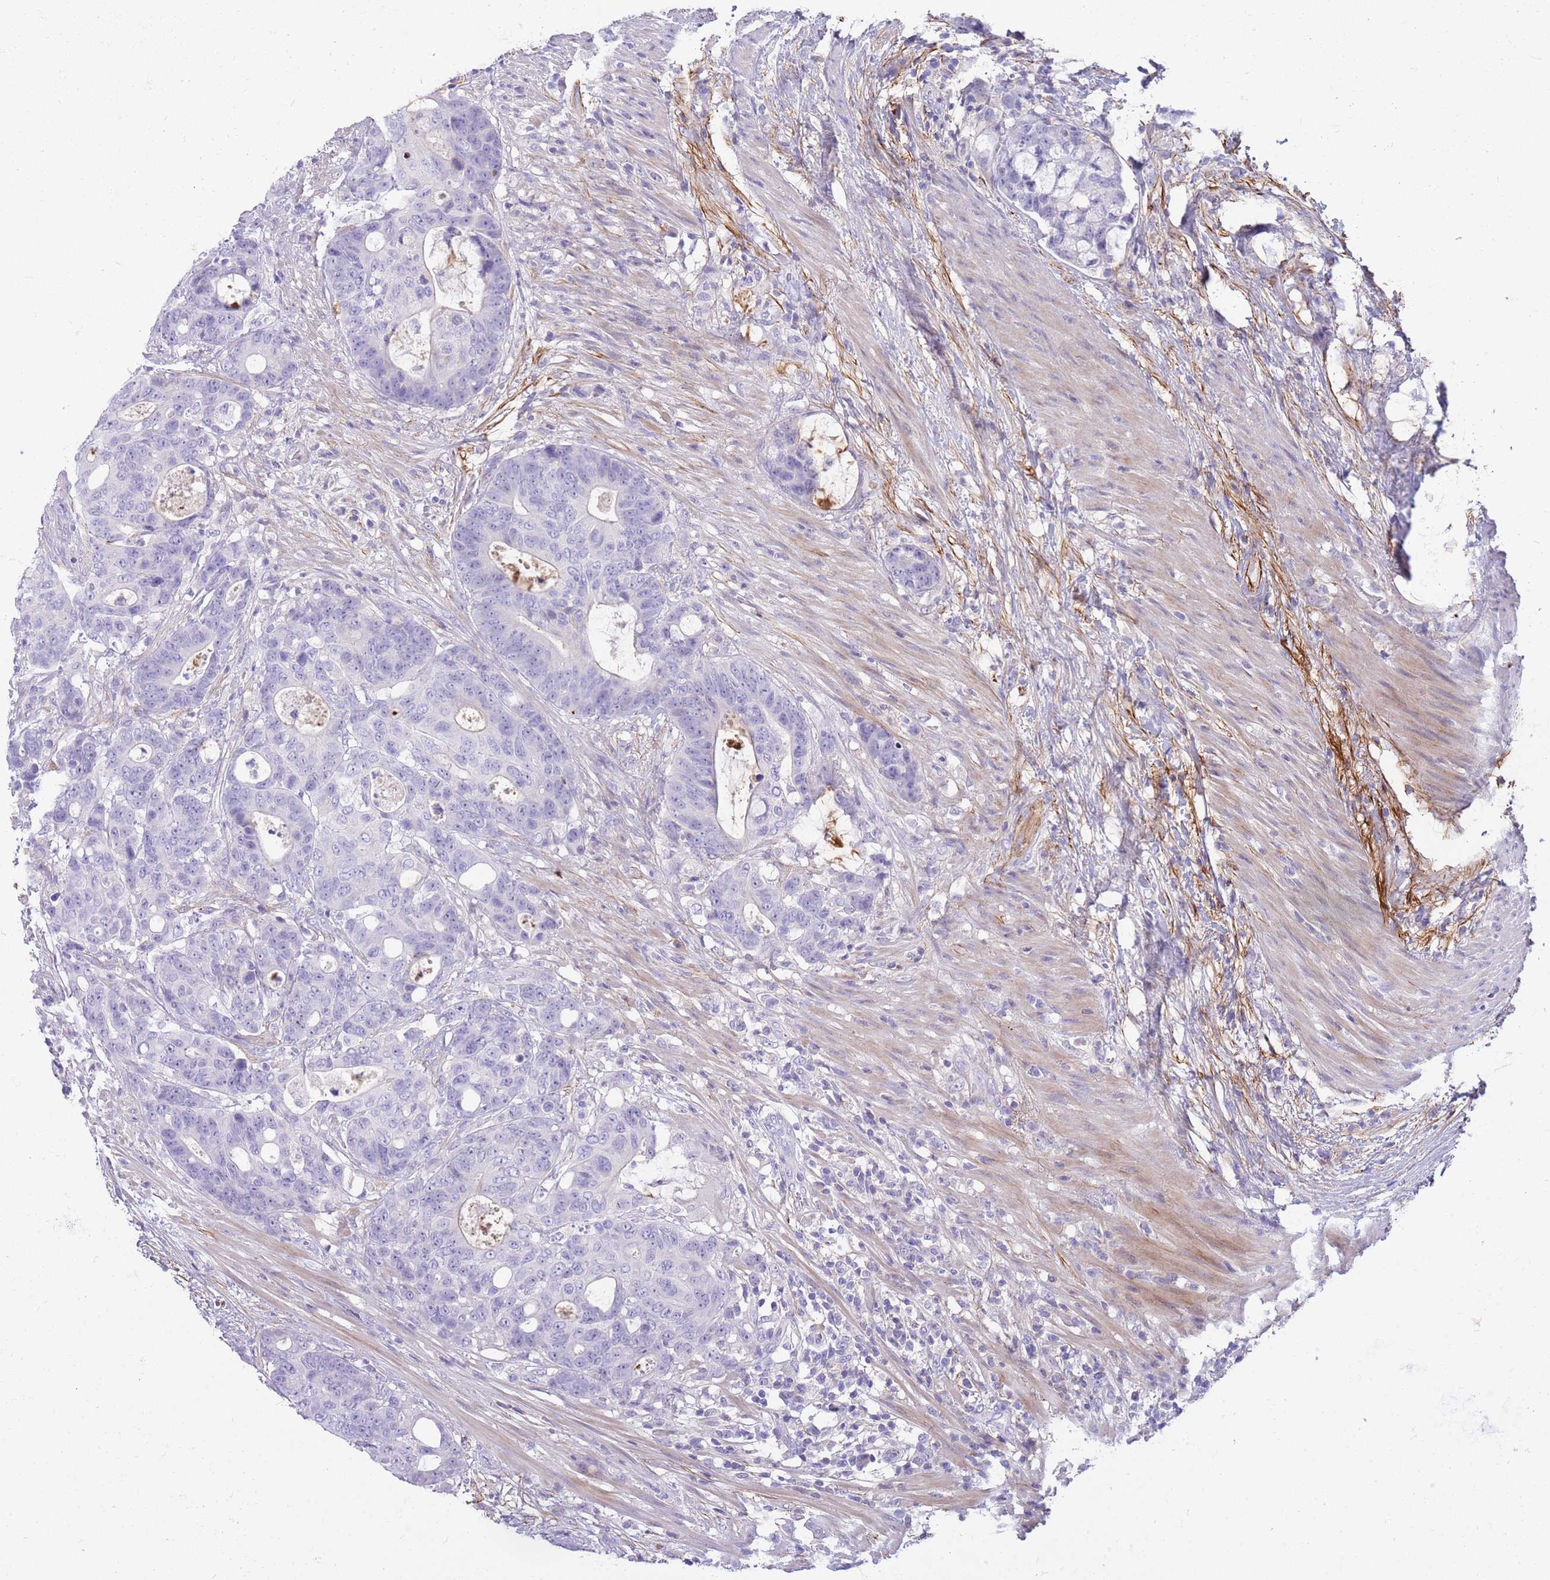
{"staining": {"intensity": "negative", "quantity": "none", "location": "none"}, "tissue": "colorectal cancer", "cell_type": "Tumor cells", "image_type": "cancer", "snomed": [{"axis": "morphology", "description": "Adenocarcinoma, NOS"}, {"axis": "topography", "description": "Colon"}], "caption": "This is an immunohistochemistry image of colorectal adenocarcinoma. There is no expression in tumor cells.", "gene": "LEPROTL1", "patient": {"sex": "female", "age": 82}}